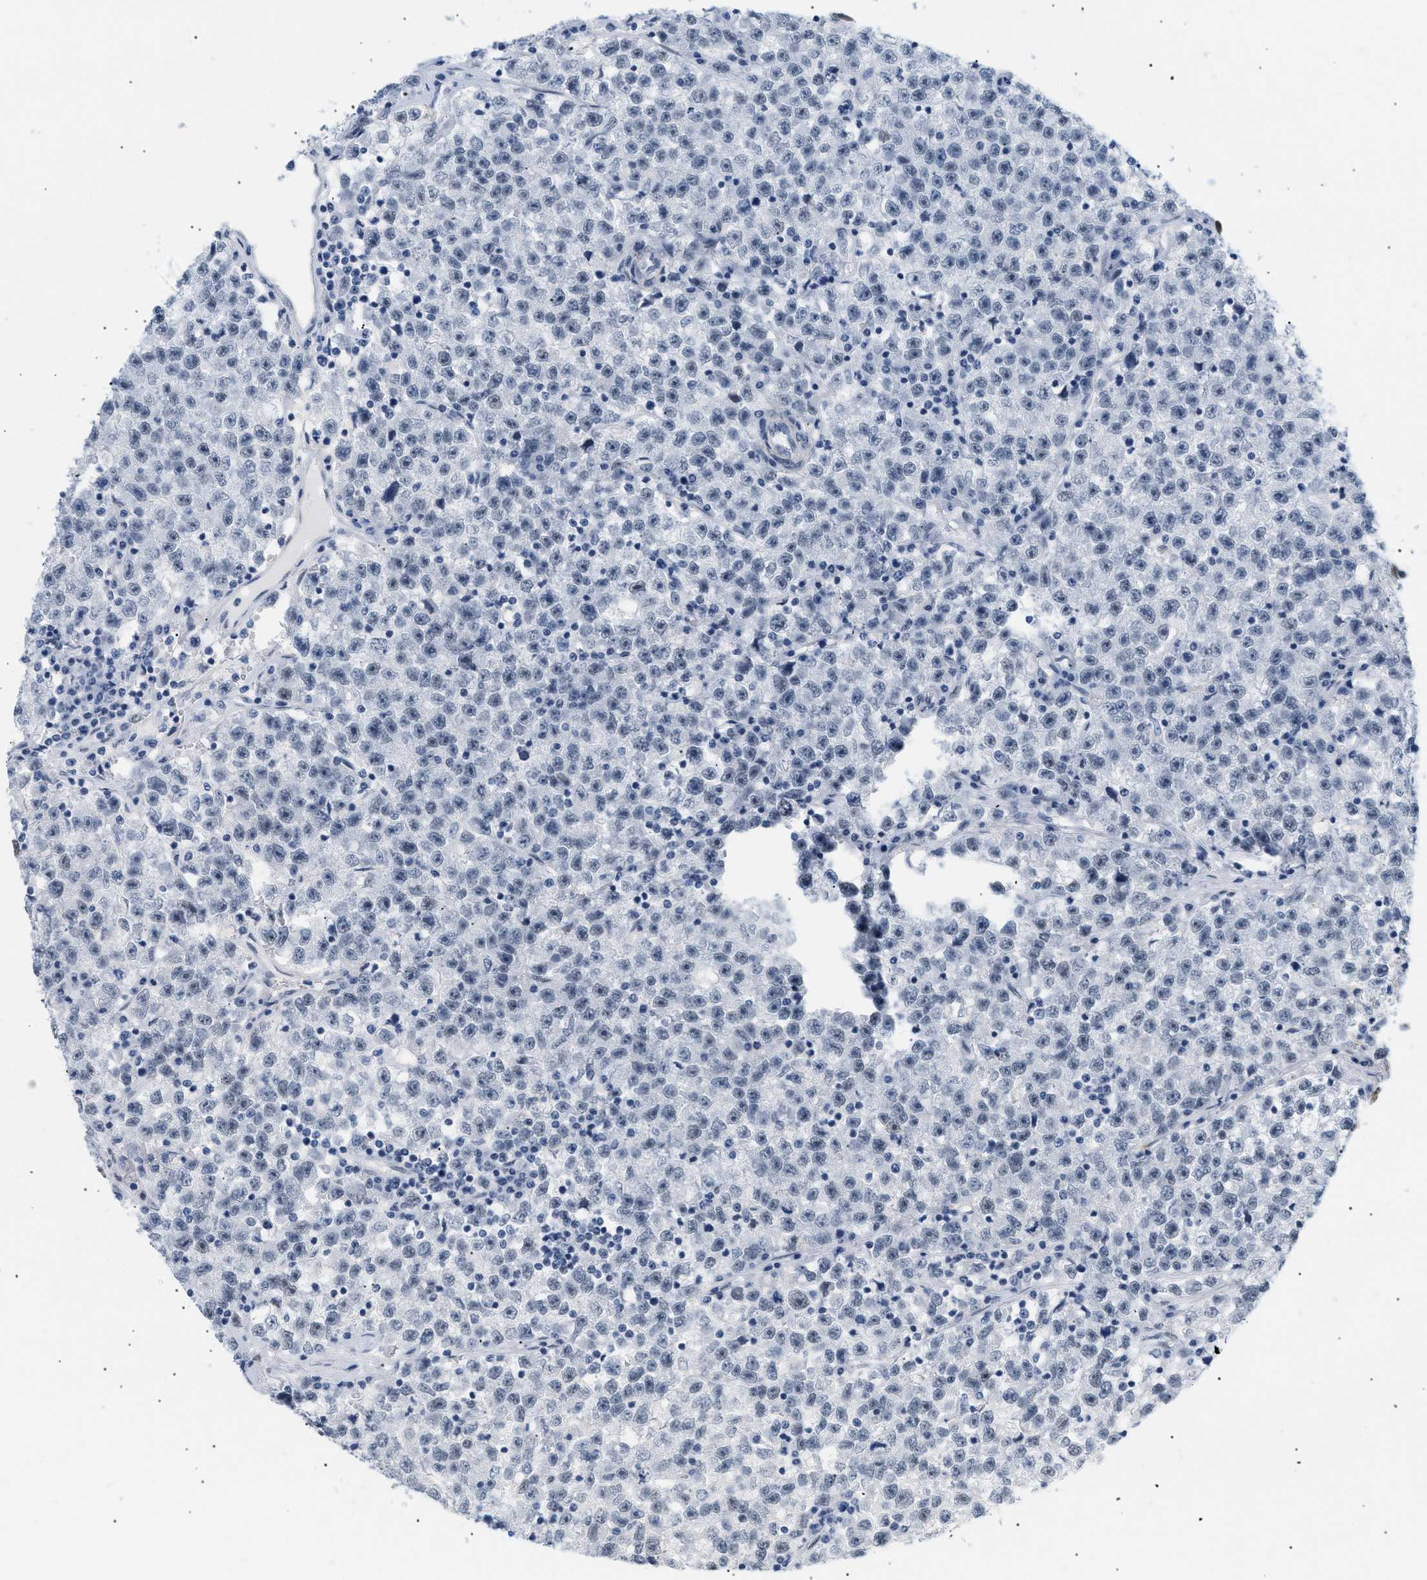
{"staining": {"intensity": "weak", "quantity": "25%-75%", "location": "nuclear"}, "tissue": "testis cancer", "cell_type": "Tumor cells", "image_type": "cancer", "snomed": [{"axis": "morphology", "description": "Seminoma, NOS"}, {"axis": "topography", "description": "Testis"}], "caption": "An image showing weak nuclear expression in approximately 25%-75% of tumor cells in testis cancer, as visualized by brown immunohistochemical staining.", "gene": "ELN", "patient": {"sex": "male", "age": 22}}